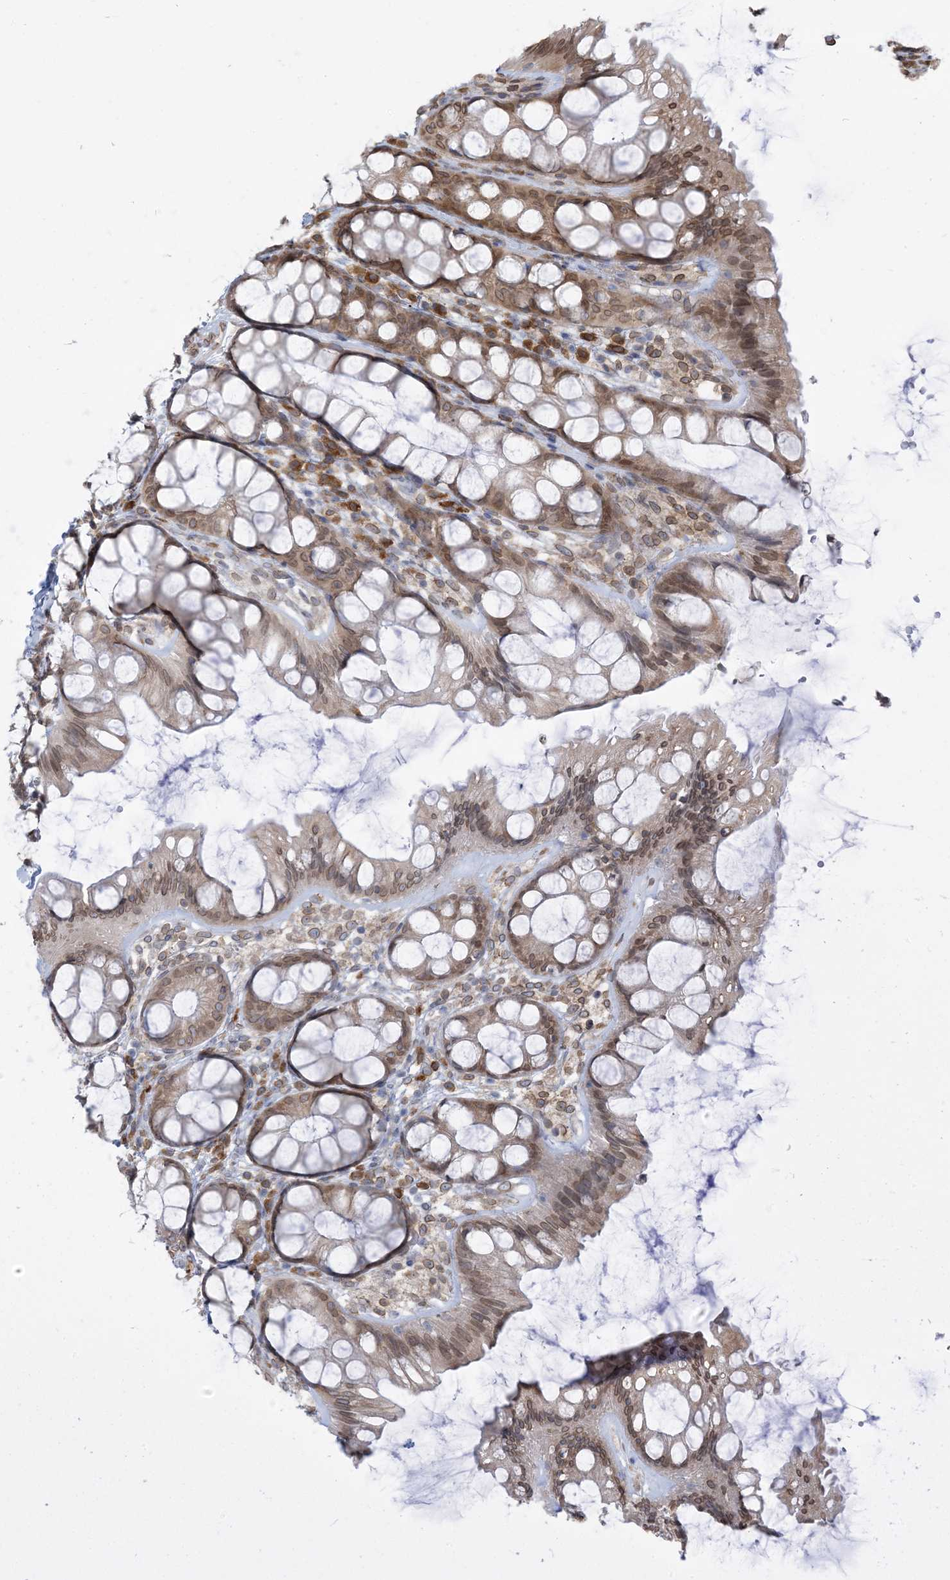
{"staining": {"intensity": "strong", "quantity": ">75%", "location": "nuclear"}, "tissue": "colon", "cell_type": "Endothelial cells", "image_type": "normal", "snomed": [{"axis": "morphology", "description": "Normal tissue, NOS"}, {"axis": "topography", "description": "Colon"}], "caption": "Immunohistochemistry of normal human colon reveals high levels of strong nuclear expression in approximately >75% of endothelial cells.", "gene": "WWP1", "patient": {"sex": "male", "age": 47}}